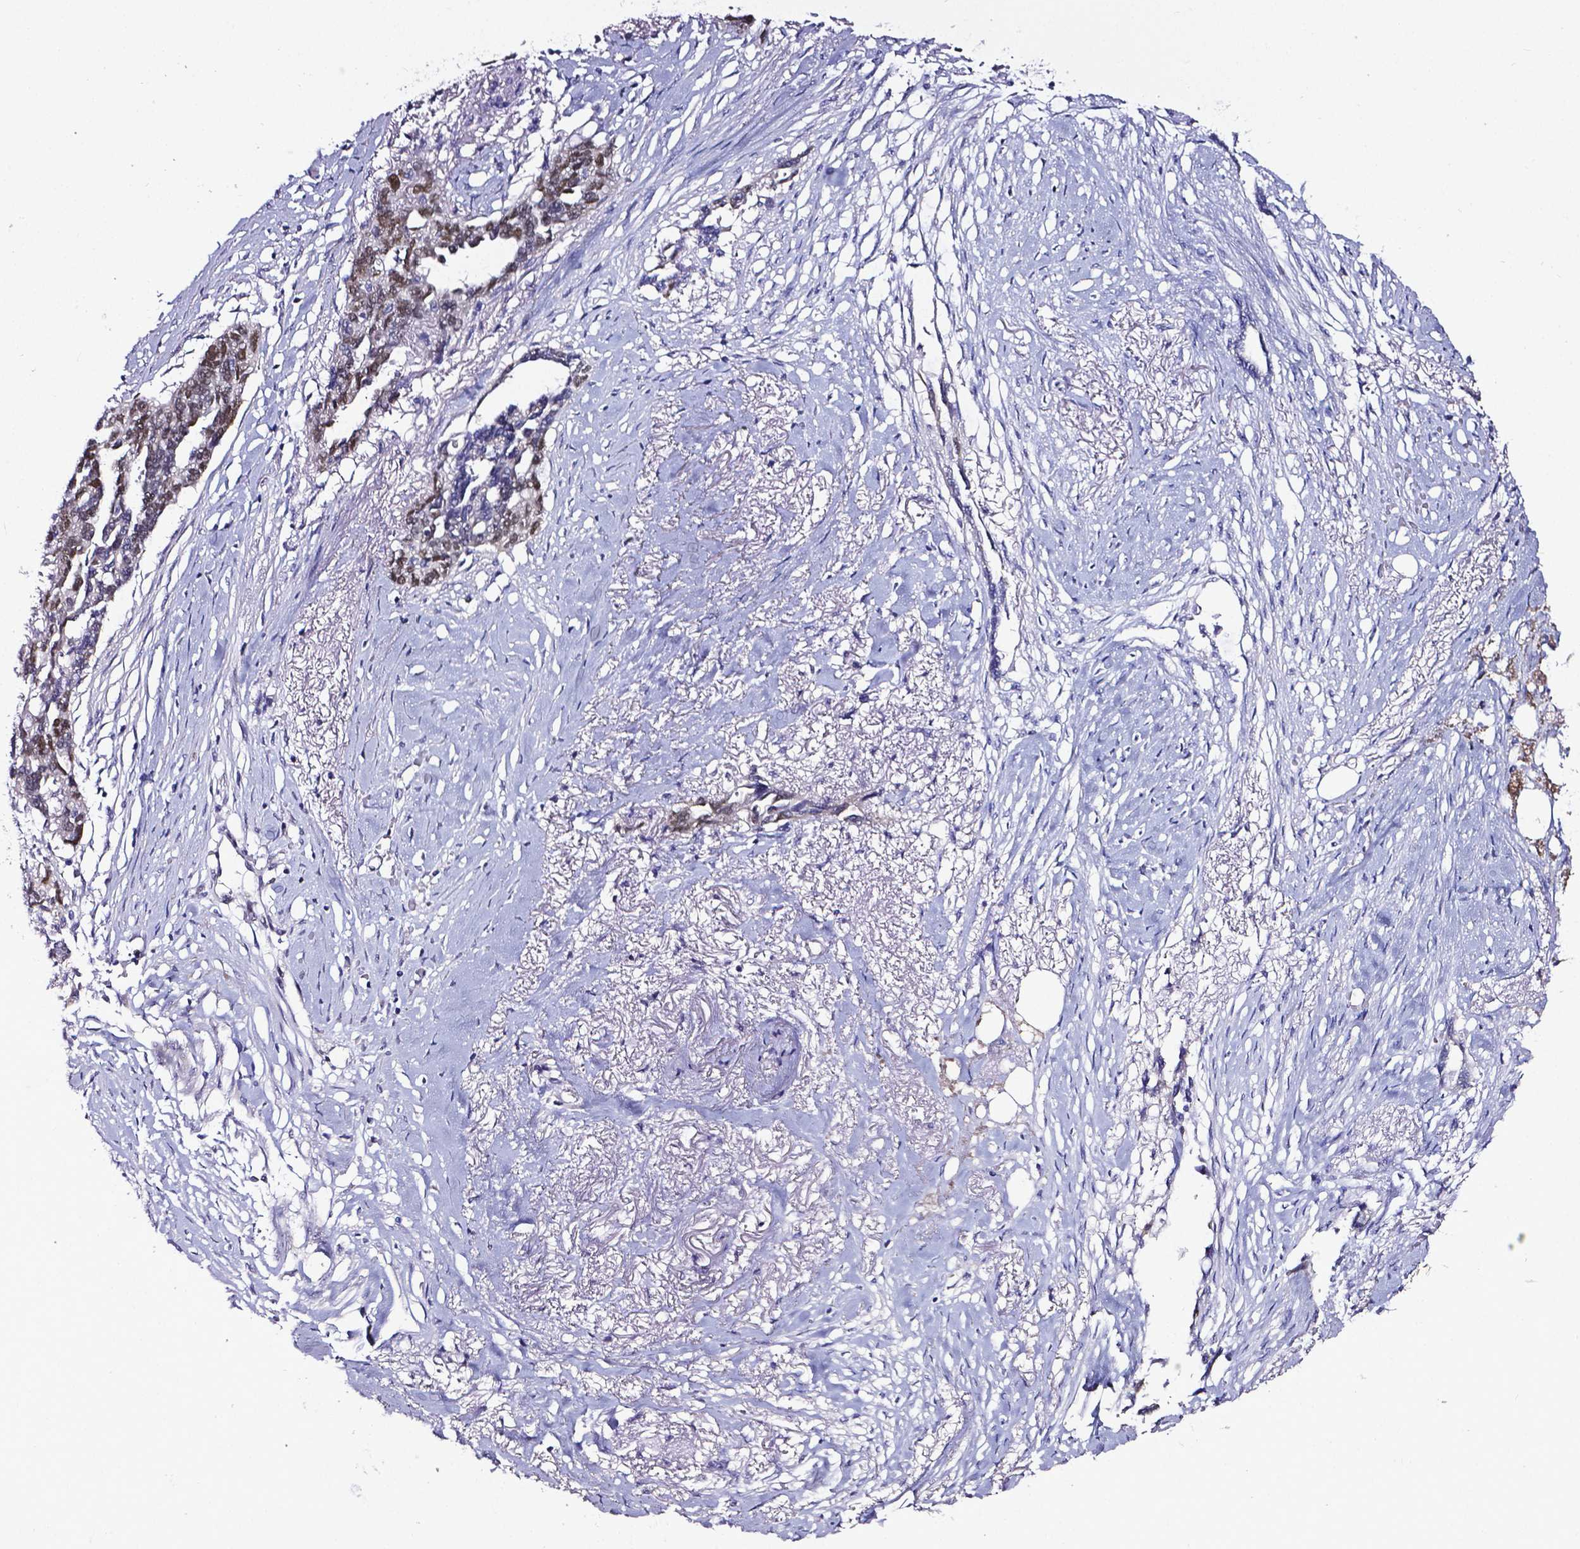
{"staining": {"intensity": "moderate", "quantity": ">75%", "location": "nuclear"}, "tissue": "ovarian cancer", "cell_type": "Tumor cells", "image_type": "cancer", "snomed": [{"axis": "morphology", "description": "Cystadenocarcinoma, serous, NOS"}, {"axis": "topography", "description": "Ovary"}], "caption": "Moderate nuclear expression is appreciated in about >75% of tumor cells in ovarian cancer (serous cystadenocarcinoma). Nuclei are stained in blue.", "gene": "PTGER3", "patient": {"sex": "female", "age": 69}}